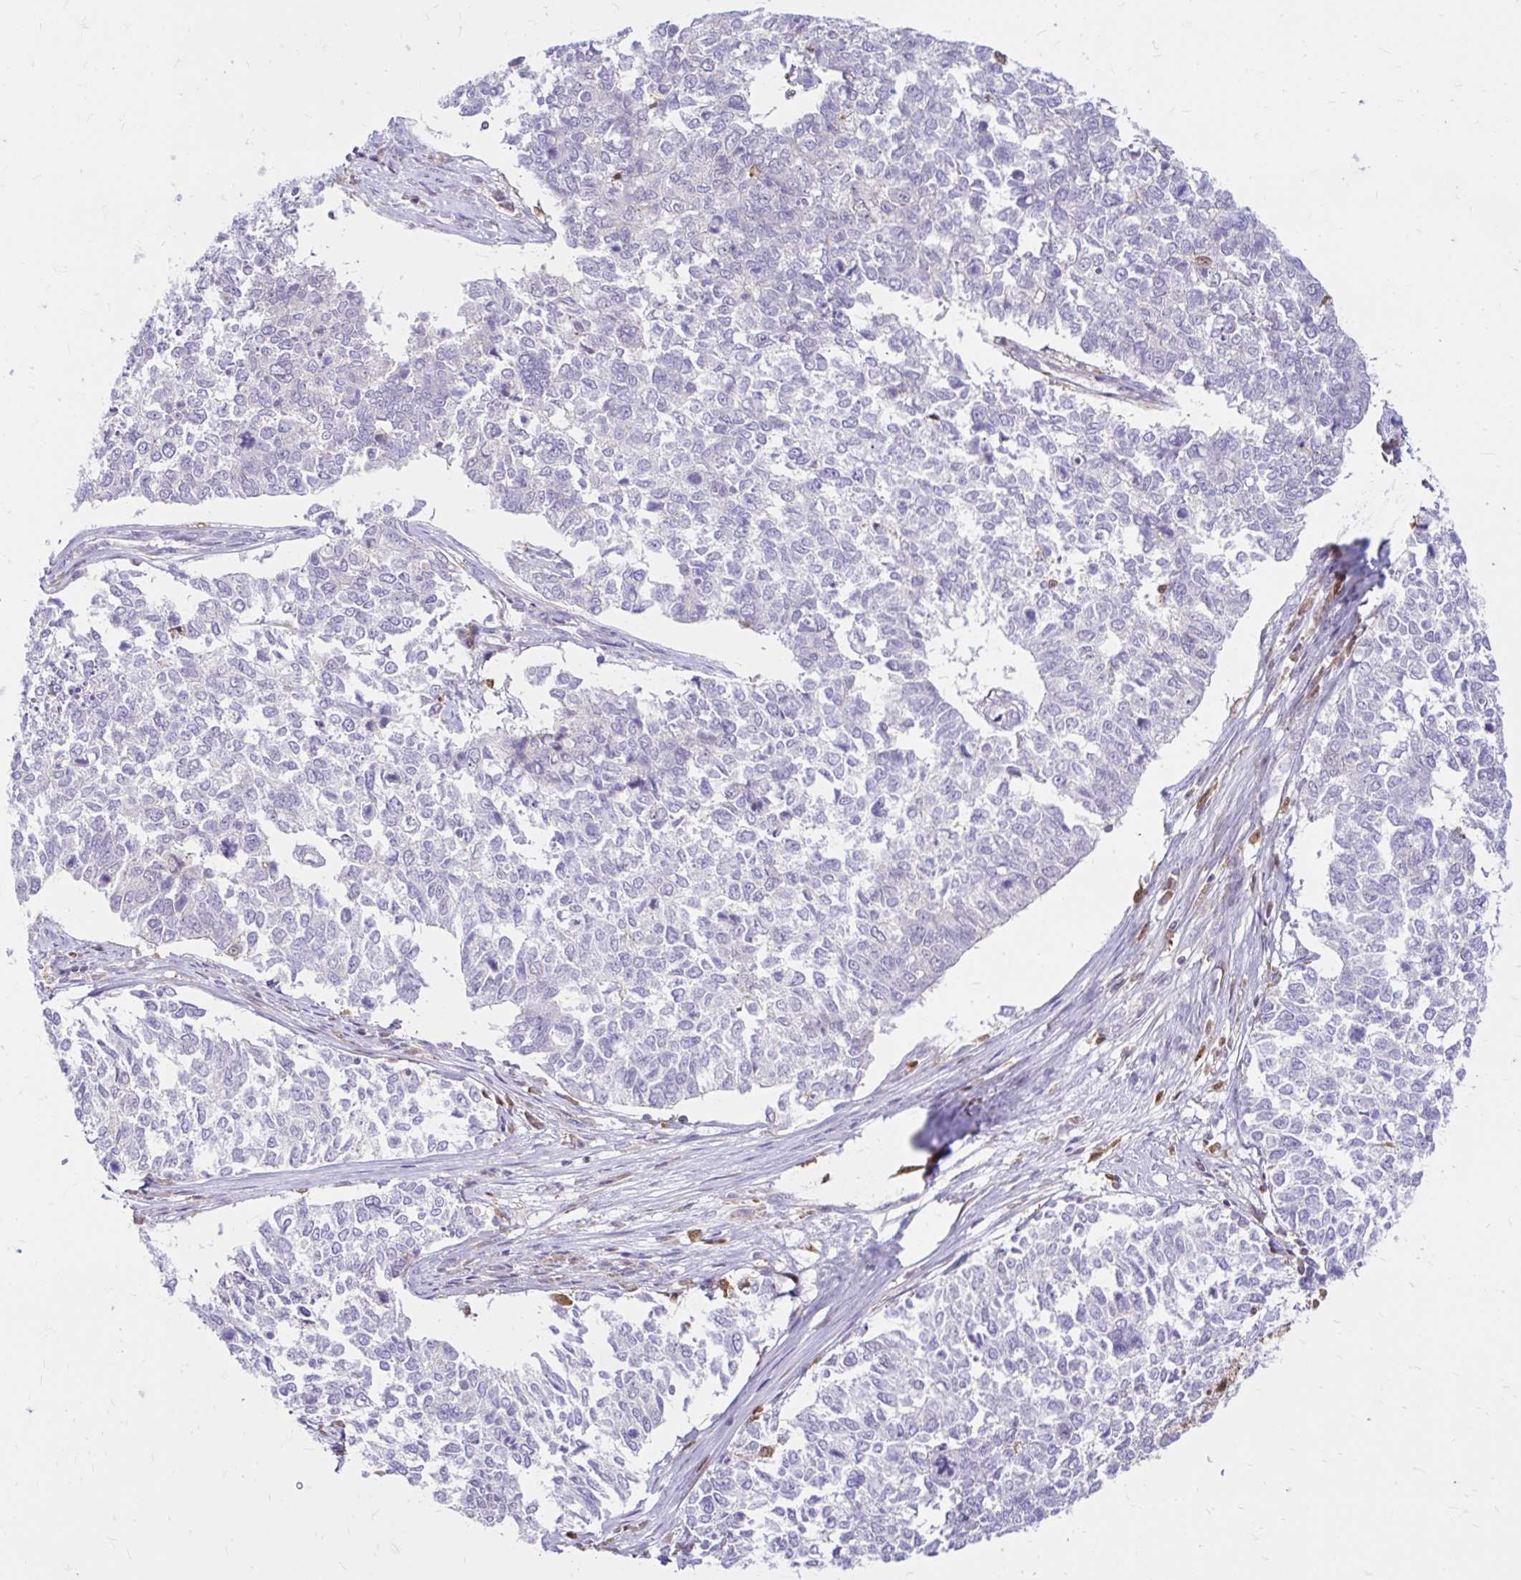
{"staining": {"intensity": "negative", "quantity": "none", "location": "none"}, "tissue": "cervical cancer", "cell_type": "Tumor cells", "image_type": "cancer", "snomed": [{"axis": "morphology", "description": "Adenocarcinoma, NOS"}, {"axis": "topography", "description": "Cervix"}], "caption": "This photomicrograph is of cervical cancer stained with immunohistochemistry (IHC) to label a protein in brown with the nuclei are counter-stained blue. There is no expression in tumor cells.", "gene": "PYCARD", "patient": {"sex": "female", "age": 63}}